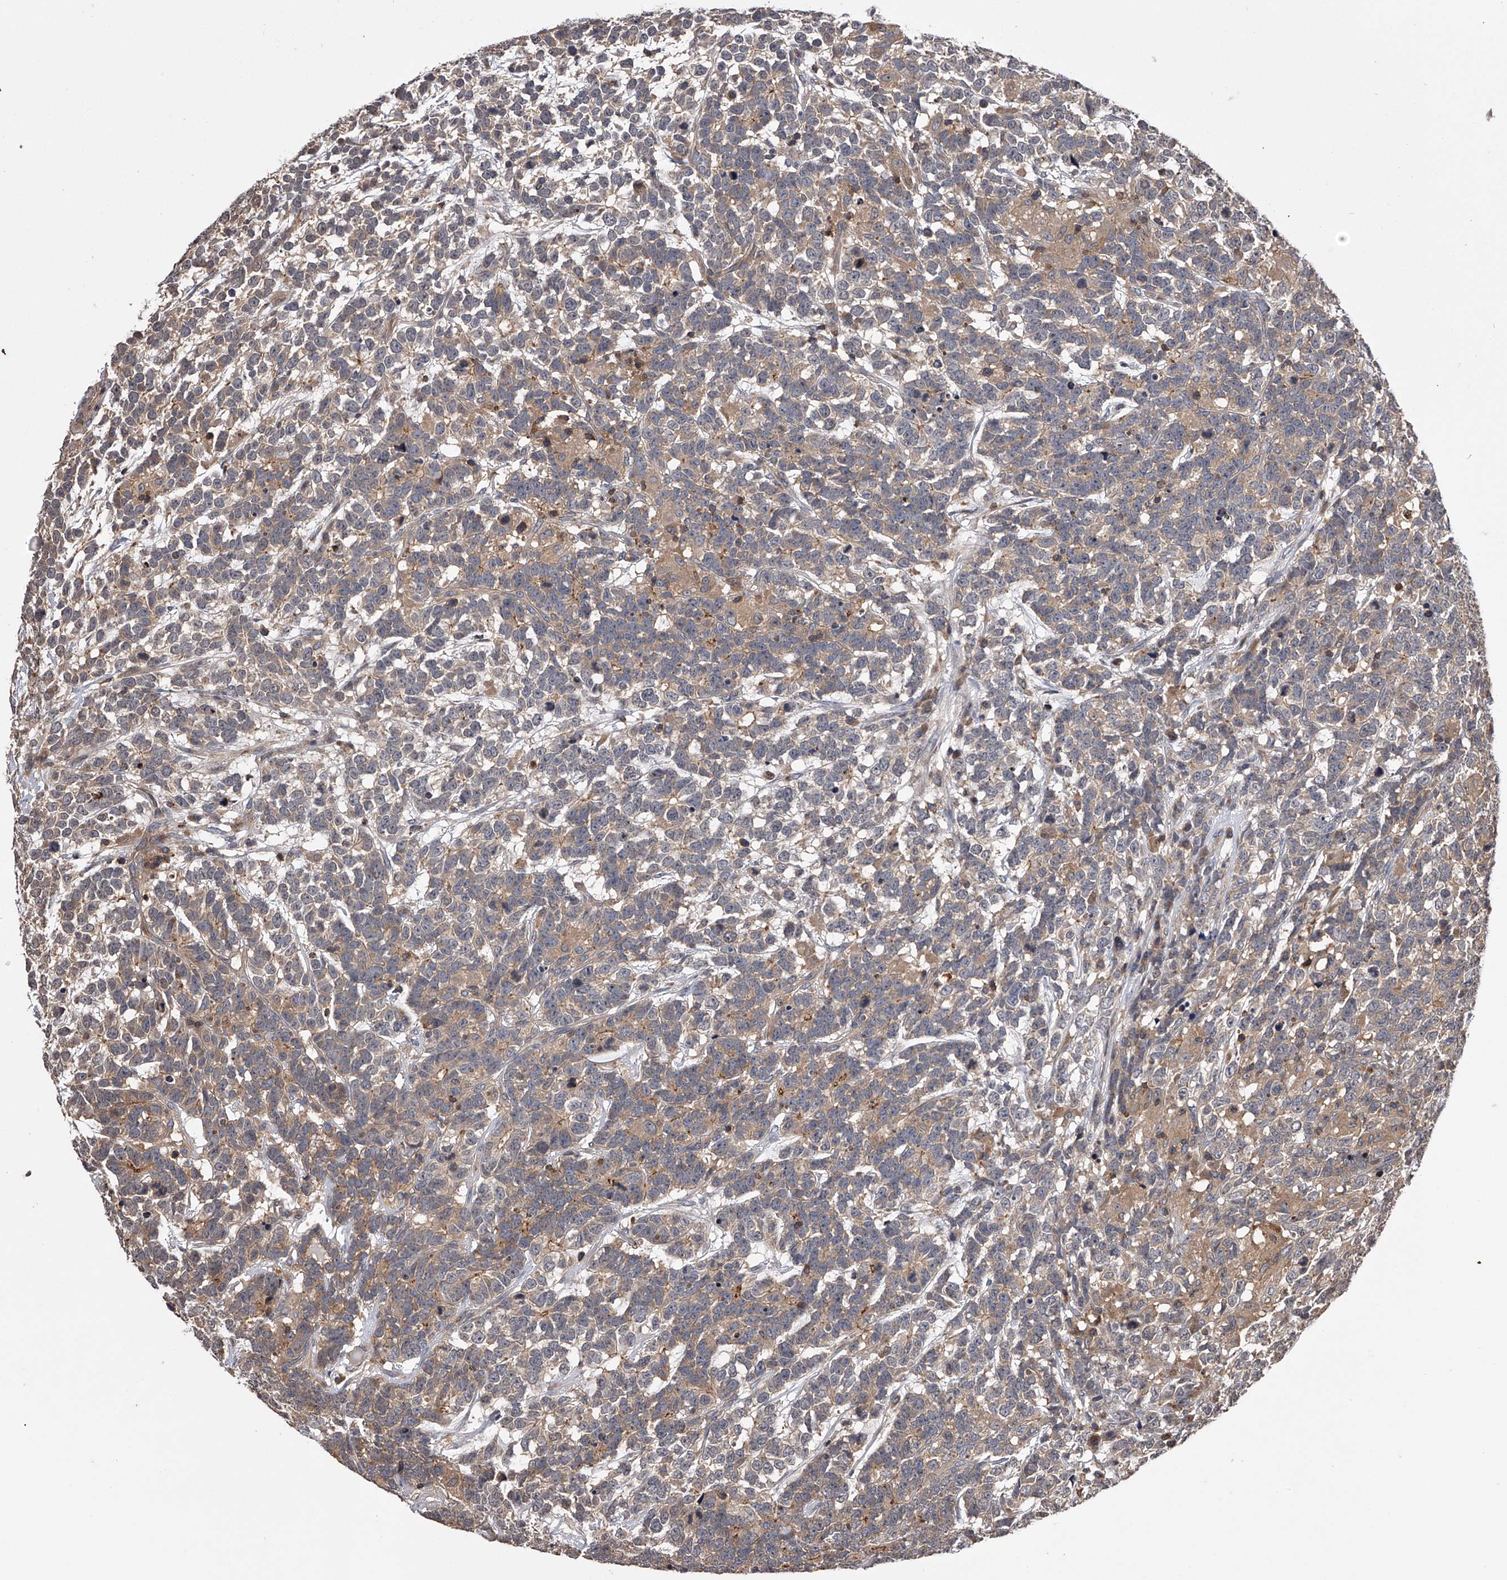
{"staining": {"intensity": "weak", "quantity": ">75%", "location": "cytoplasmic/membranous"}, "tissue": "testis cancer", "cell_type": "Tumor cells", "image_type": "cancer", "snomed": [{"axis": "morphology", "description": "Carcinoma, Embryonal, NOS"}, {"axis": "topography", "description": "Testis"}], "caption": "Tumor cells display low levels of weak cytoplasmic/membranous staining in approximately >75% of cells in testis cancer (embryonal carcinoma). (IHC, brightfield microscopy, high magnification).", "gene": "PAN3", "patient": {"sex": "male", "age": 26}}